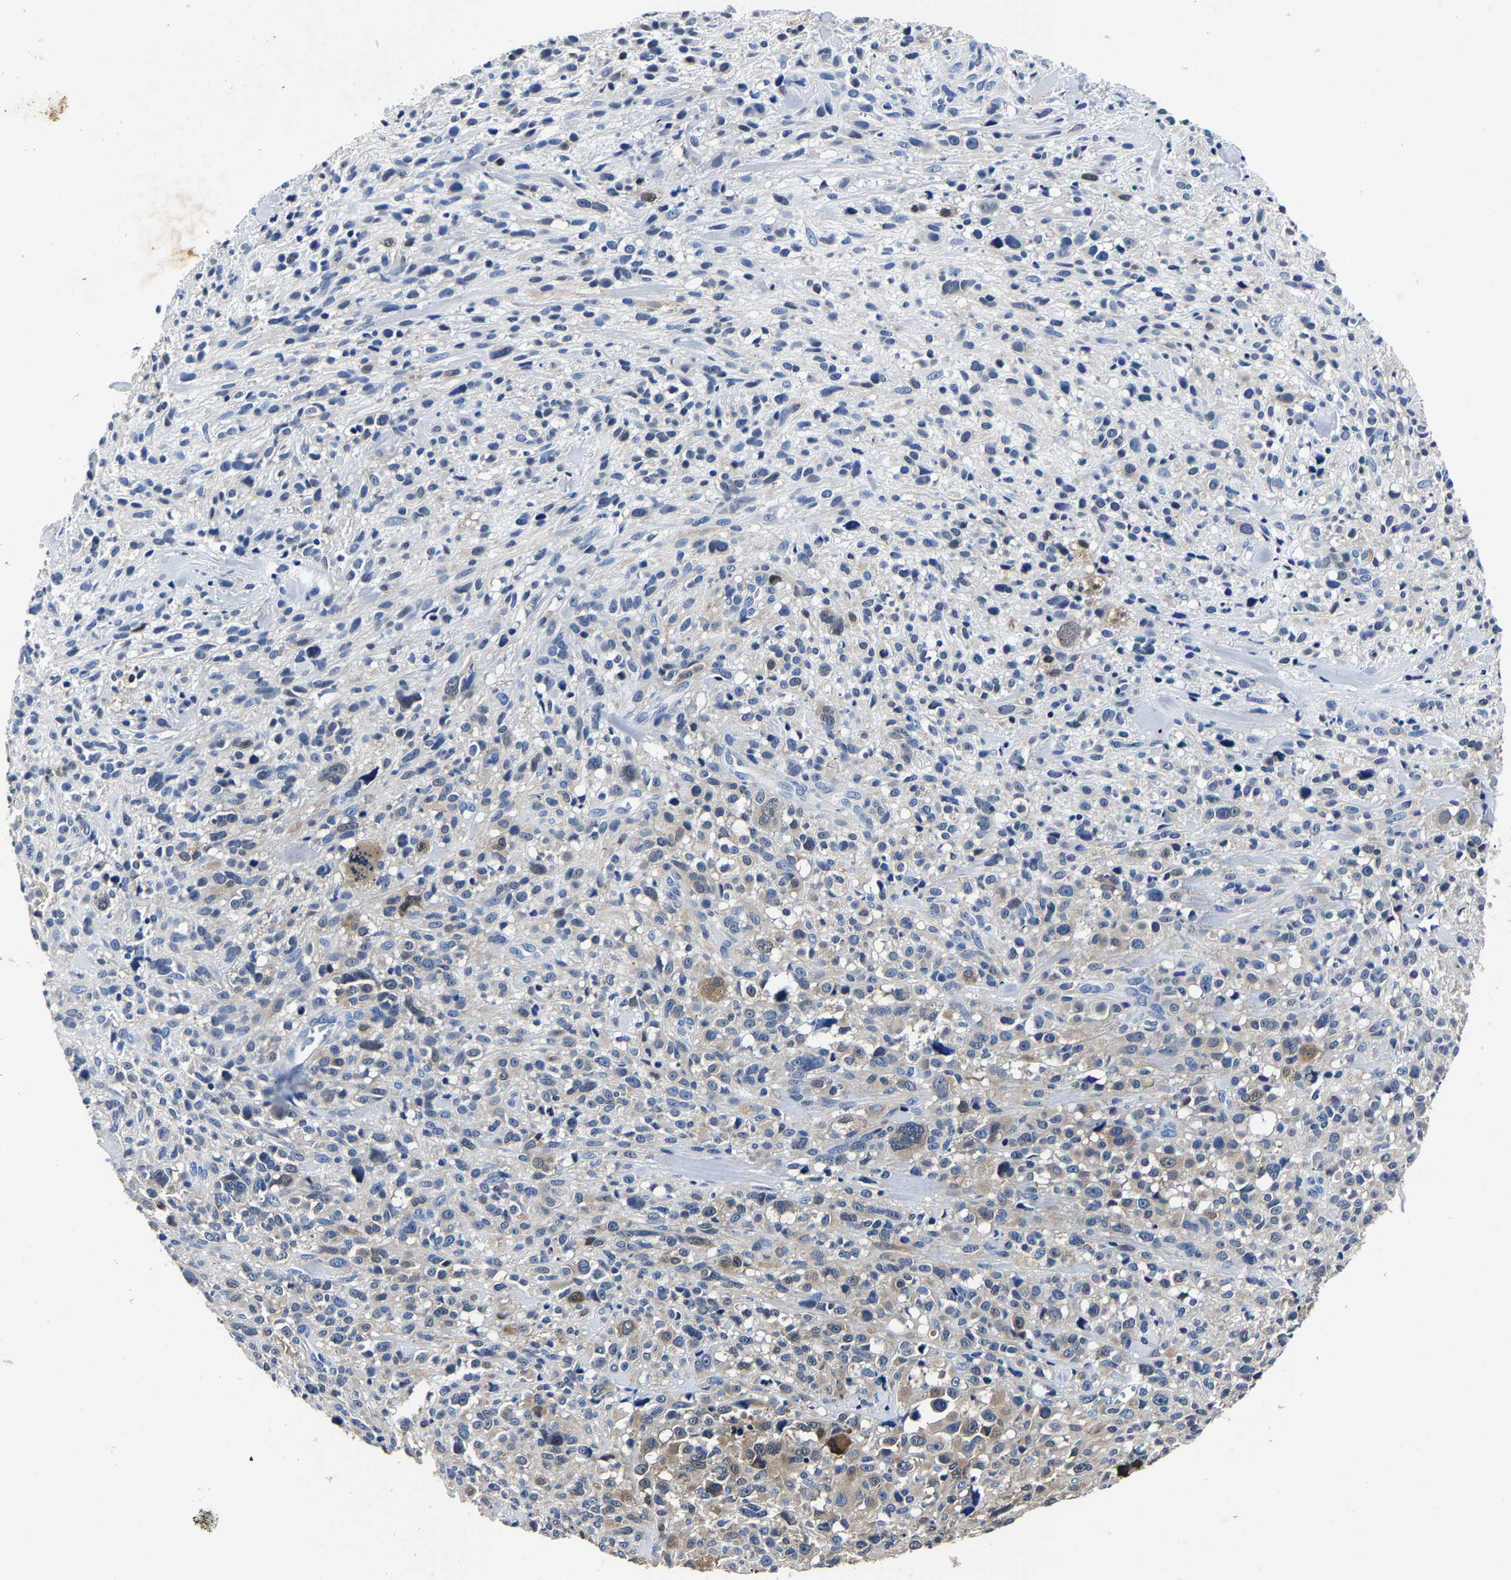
{"staining": {"intensity": "negative", "quantity": "none", "location": "none"}, "tissue": "melanoma", "cell_type": "Tumor cells", "image_type": "cancer", "snomed": [{"axis": "morphology", "description": "Malignant melanoma, NOS"}, {"axis": "topography", "description": "Skin"}], "caption": "There is no significant positivity in tumor cells of melanoma. The staining is performed using DAB brown chromogen with nuclei counter-stained in using hematoxylin.", "gene": "PSPH", "patient": {"sex": "female", "age": 55}}